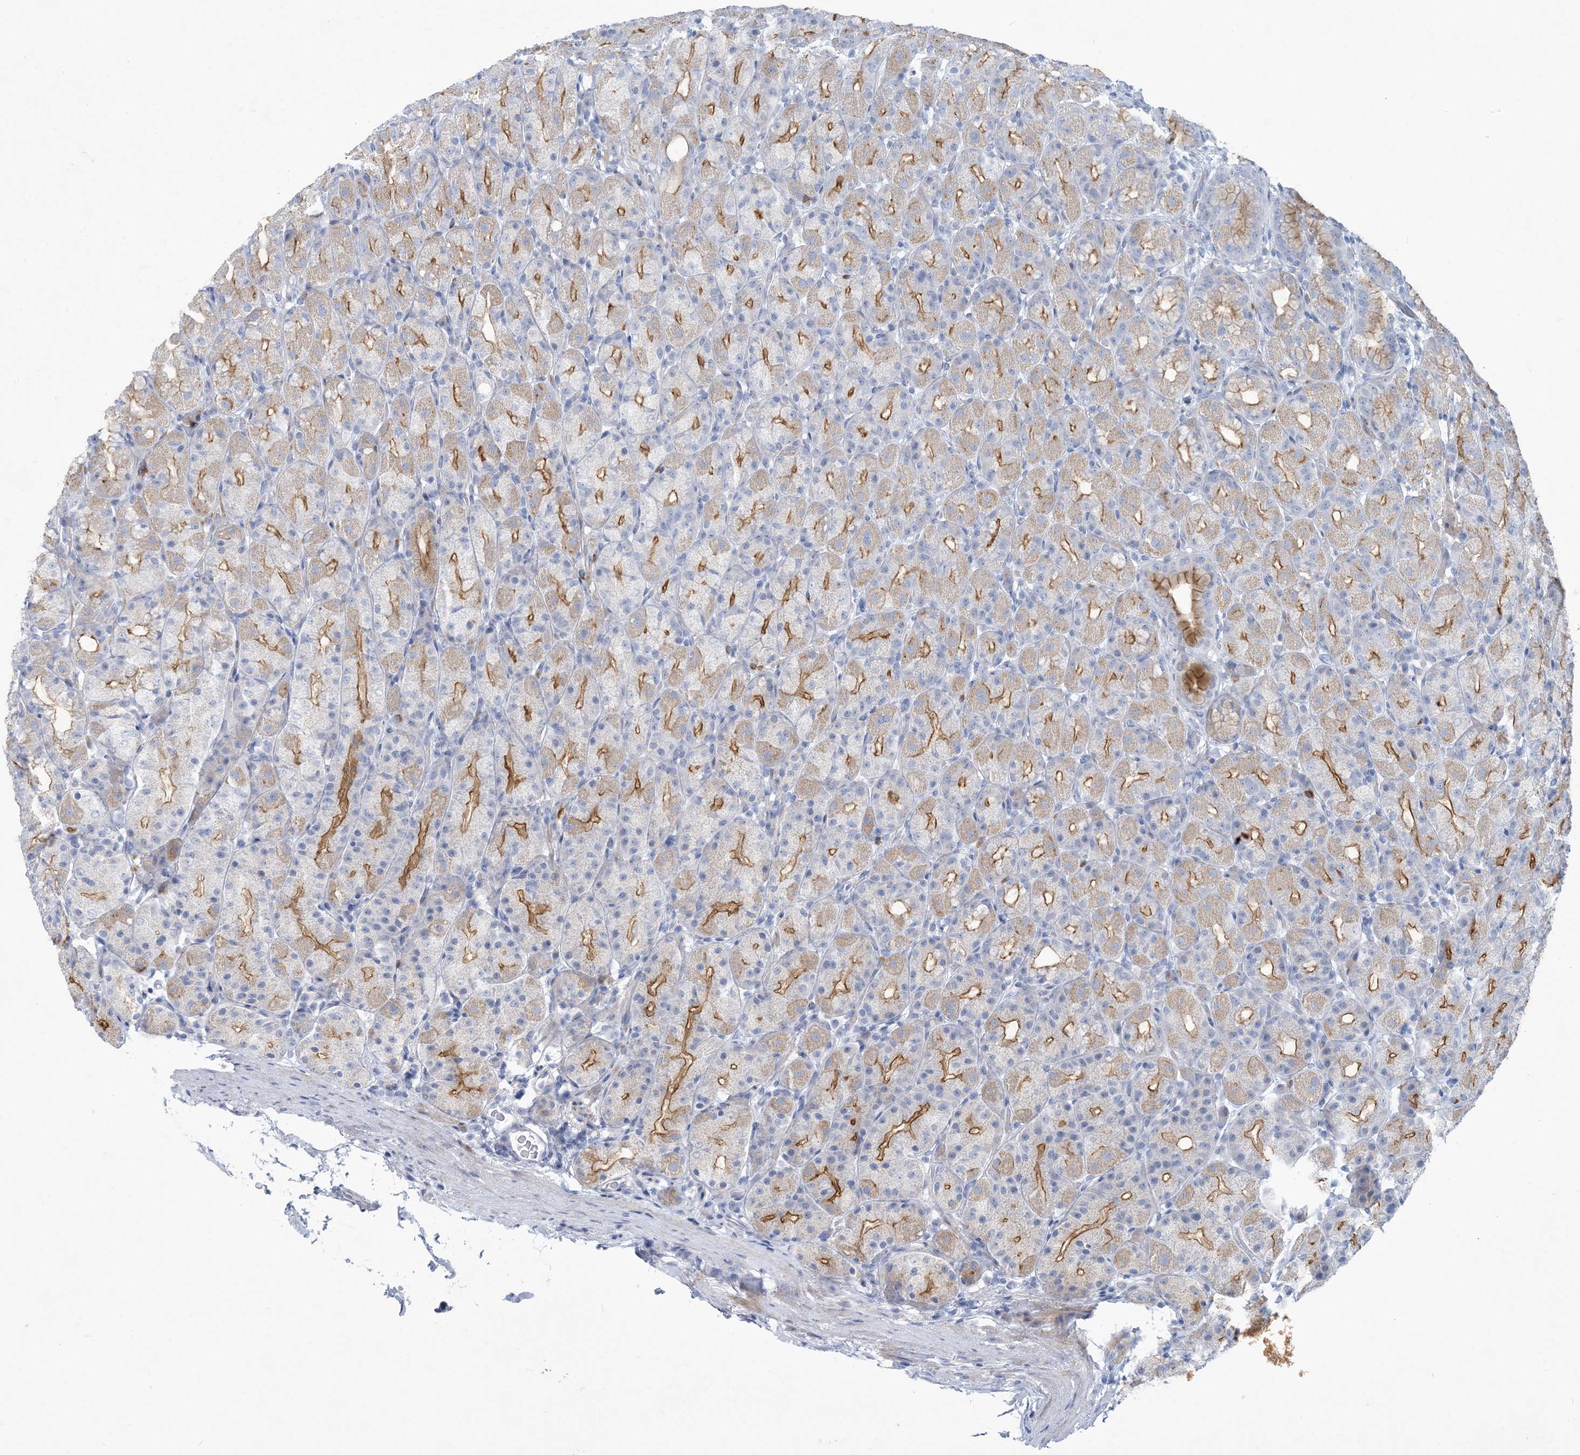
{"staining": {"intensity": "moderate", "quantity": "25%-75%", "location": "cytoplasmic/membranous"}, "tissue": "stomach", "cell_type": "Glandular cells", "image_type": "normal", "snomed": [{"axis": "morphology", "description": "Normal tissue, NOS"}, {"axis": "topography", "description": "Stomach, upper"}], "caption": "Immunohistochemical staining of unremarkable human stomach shows moderate cytoplasmic/membranous protein staining in about 25%-75% of glandular cells.", "gene": "MOXD1", "patient": {"sex": "male", "age": 68}}